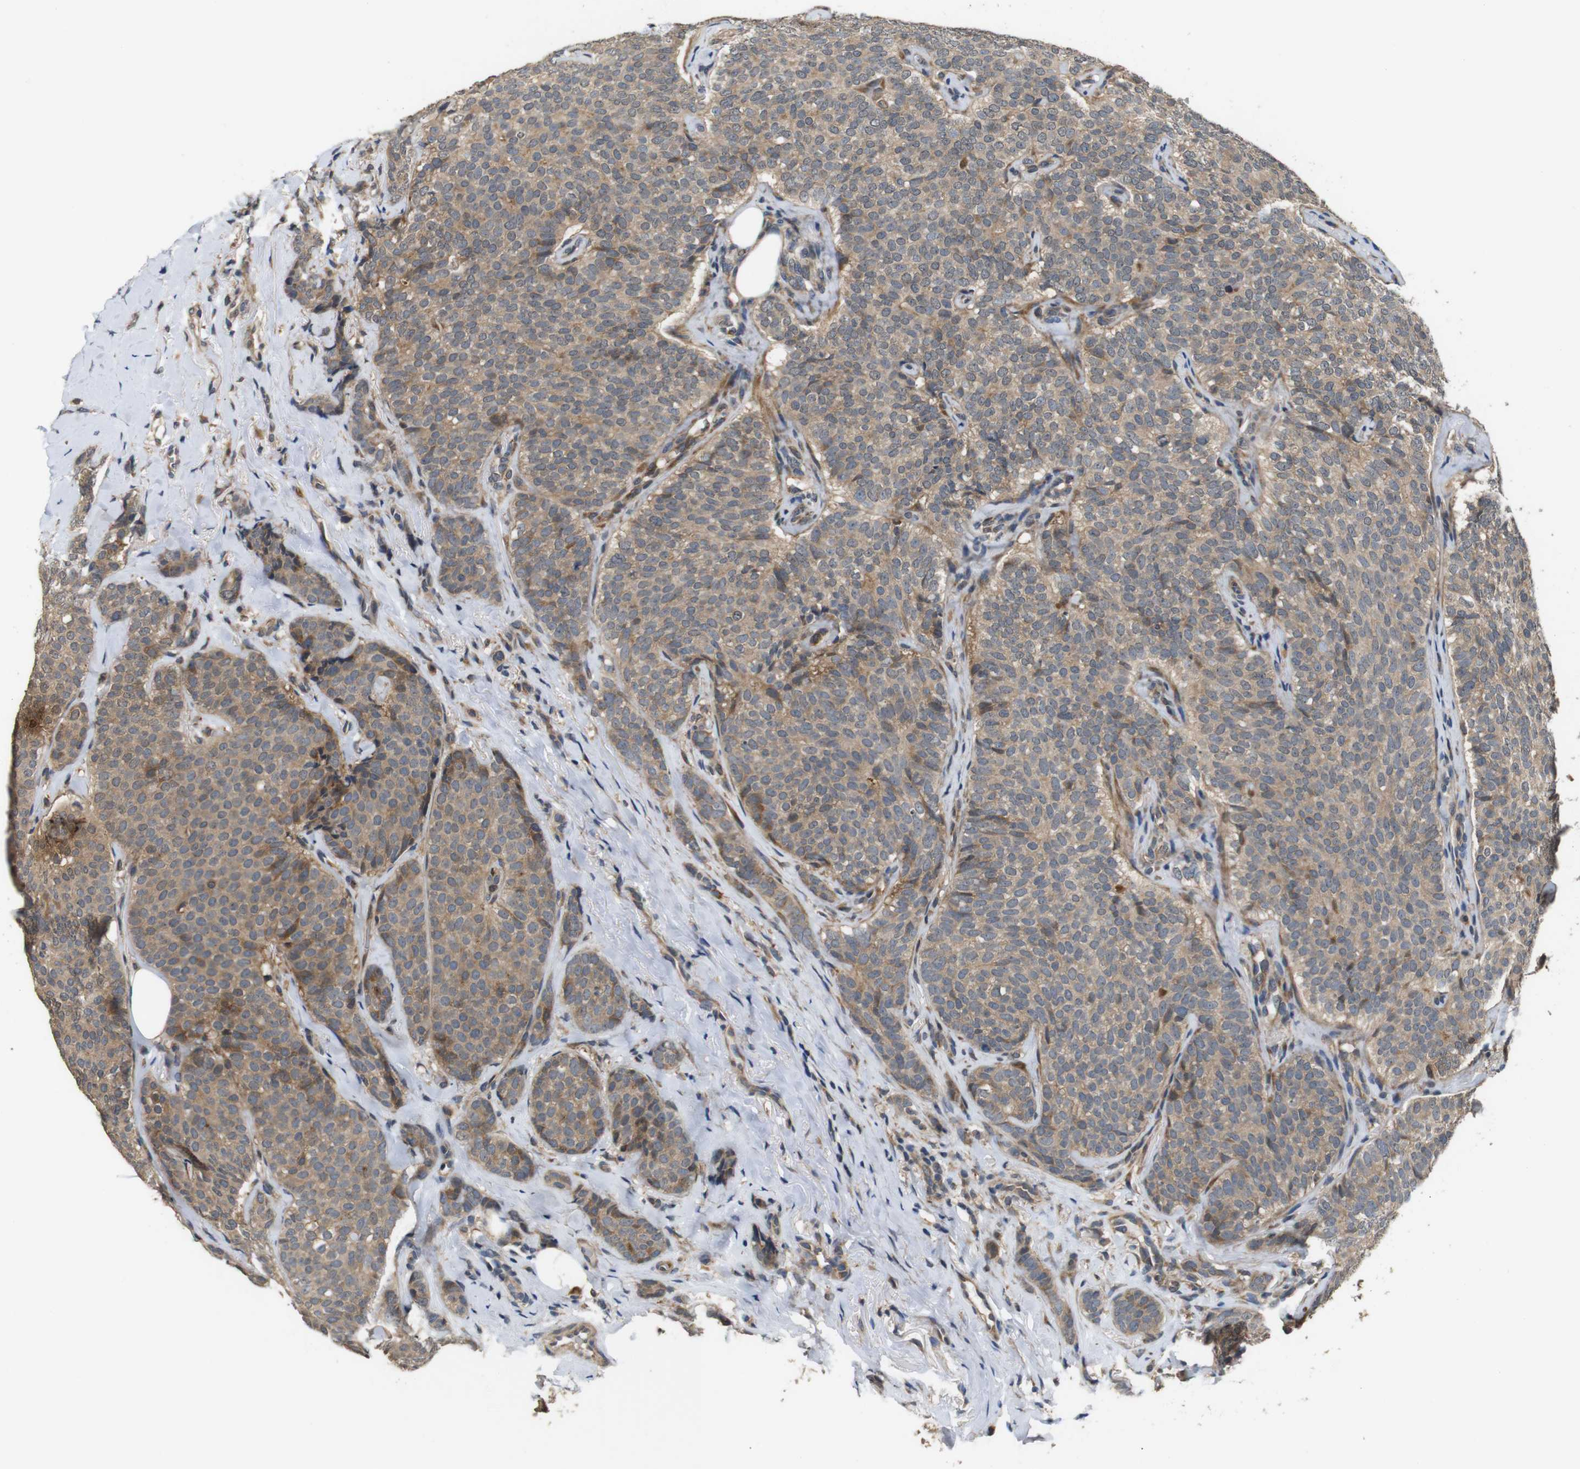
{"staining": {"intensity": "weak", "quantity": ">75%", "location": "cytoplasmic/membranous"}, "tissue": "breast cancer", "cell_type": "Tumor cells", "image_type": "cancer", "snomed": [{"axis": "morphology", "description": "Lobular carcinoma"}, {"axis": "topography", "description": "Skin"}, {"axis": "topography", "description": "Breast"}], "caption": "Human breast cancer (lobular carcinoma) stained for a protein (brown) reveals weak cytoplasmic/membranous positive staining in approximately >75% of tumor cells.", "gene": "EPHB2", "patient": {"sex": "female", "age": 46}}